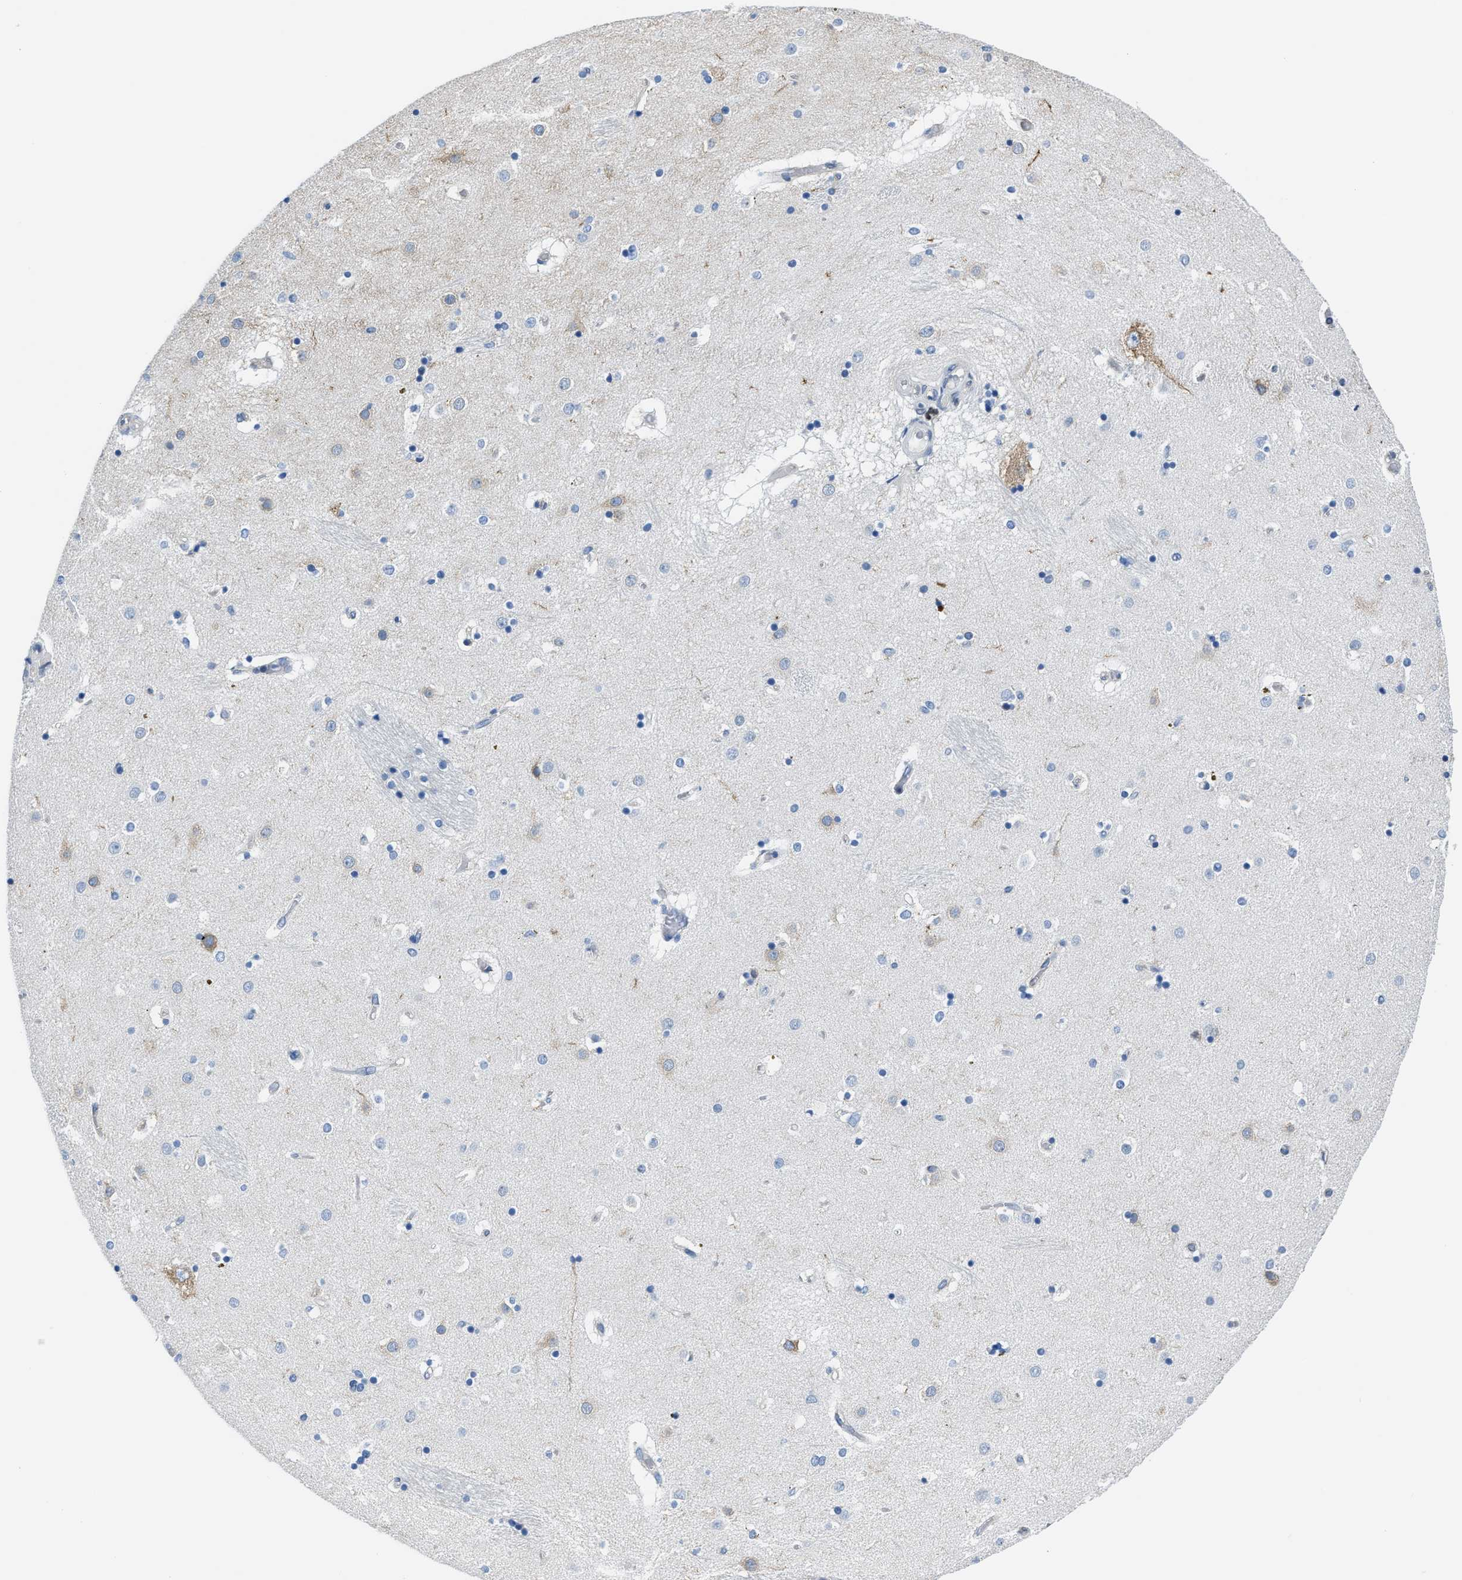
{"staining": {"intensity": "negative", "quantity": "none", "location": "none"}, "tissue": "caudate", "cell_type": "Glial cells", "image_type": "normal", "snomed": [{"axis": "morphology", "description": "Normal tissue, NOS"}, {"axis": "topography", "description": "Lateral ventricle wall"}], "caption": "An immunohistochemistry image of unremarkable caudate is shown. There is no staining in glial cells of caudate.", "gene": "ASZ1", "patient": {"sex": "male", "age": 70}}